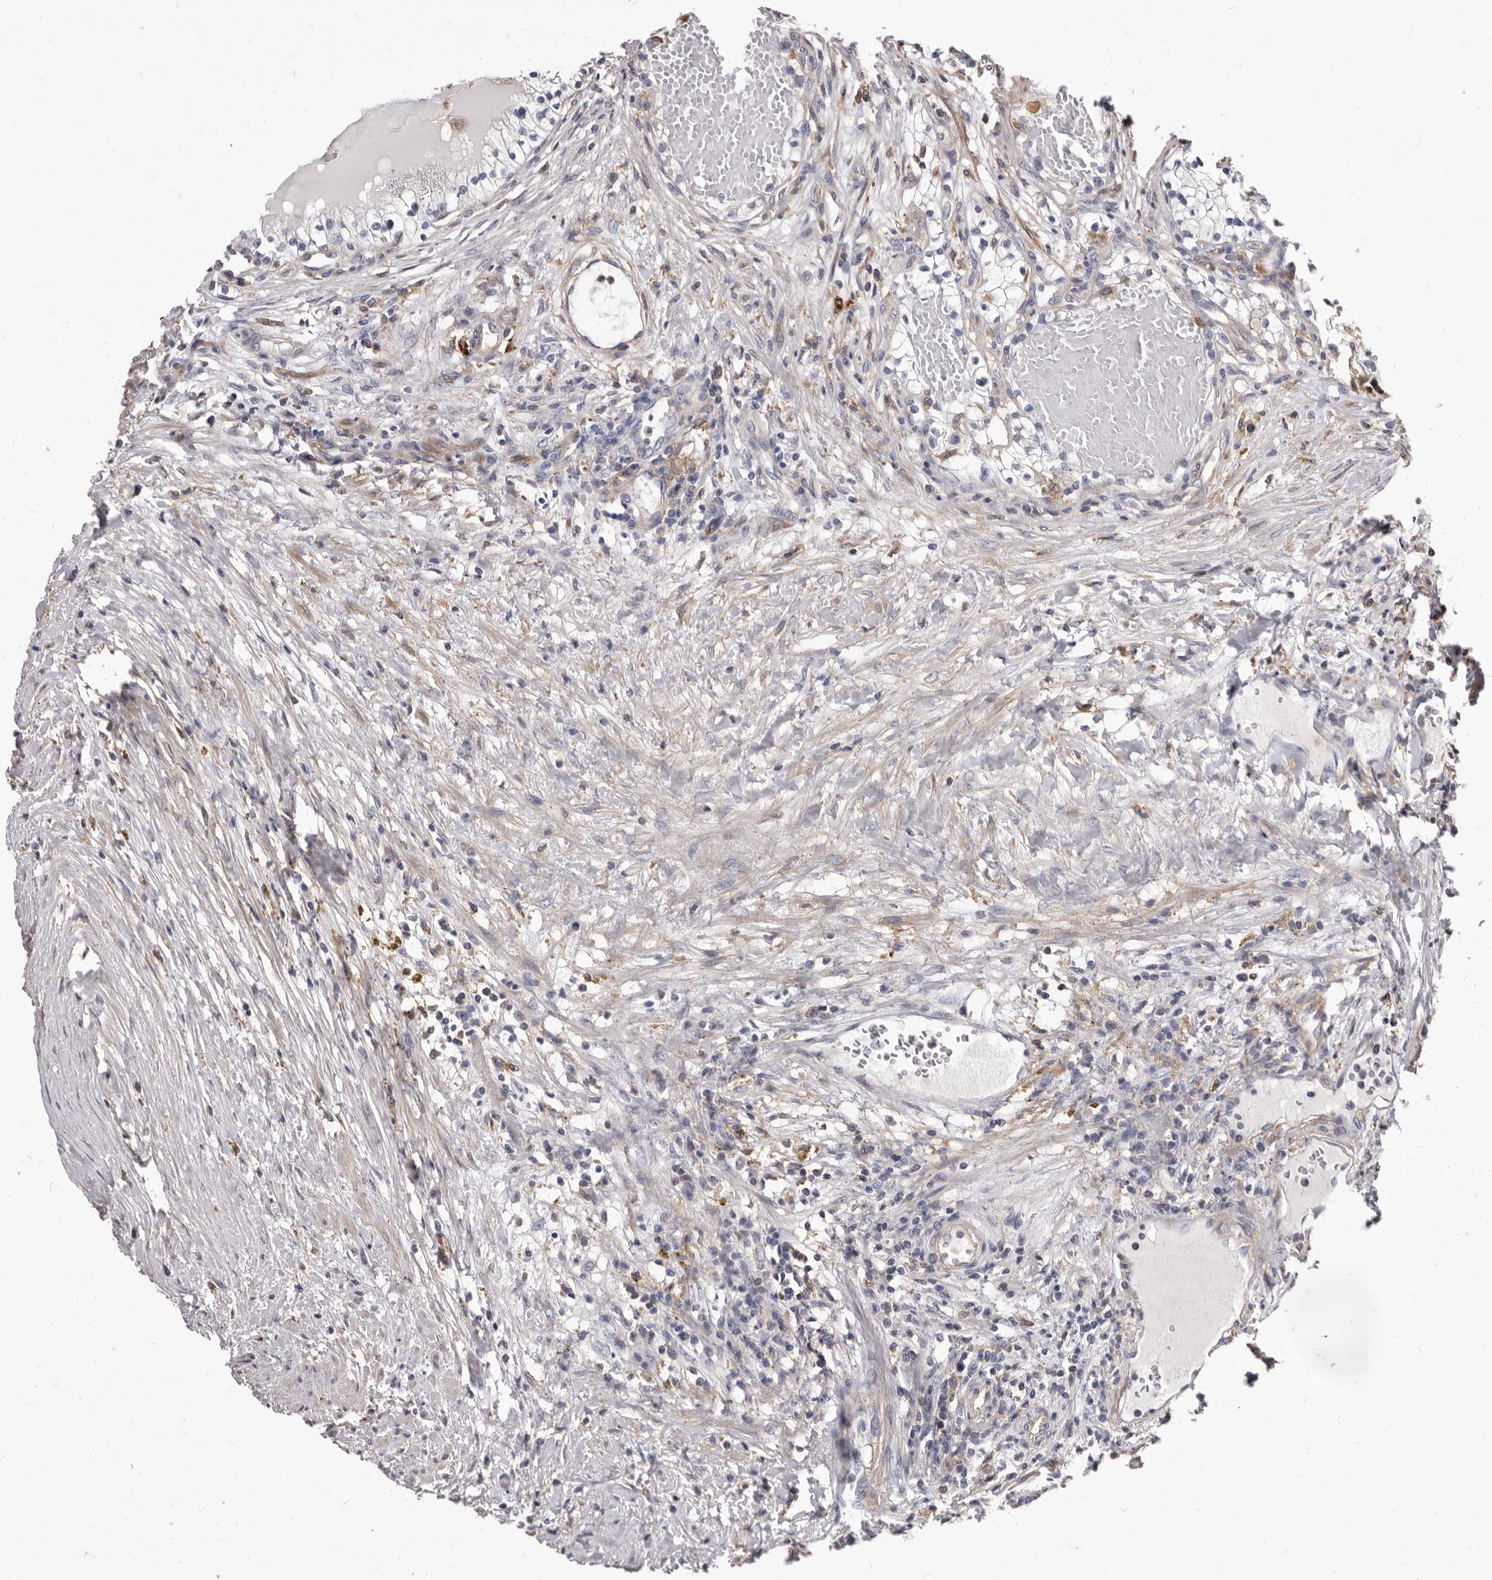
{"staining": {"intensity": "negative", "quantity": "none", "location": "none"}, "tissue": "renal cancer", "cell_type": "Tumor cells", "image_type": "cancer", "snomed": [{"axis": "morphology", "description": "Normal tissue, NOS"}, {"axis": "morphology", "description": "Adenocarcinoma, NOS"}, {"axis": "topography", "description": "Kidney"}], "caption": "DAB immunohistochemical staining of adenocarcinoma (renal) shows no significant expression in tumor cells.", "gene": "NIBAN1", "patient": {"sex": "male", "age": 68}}